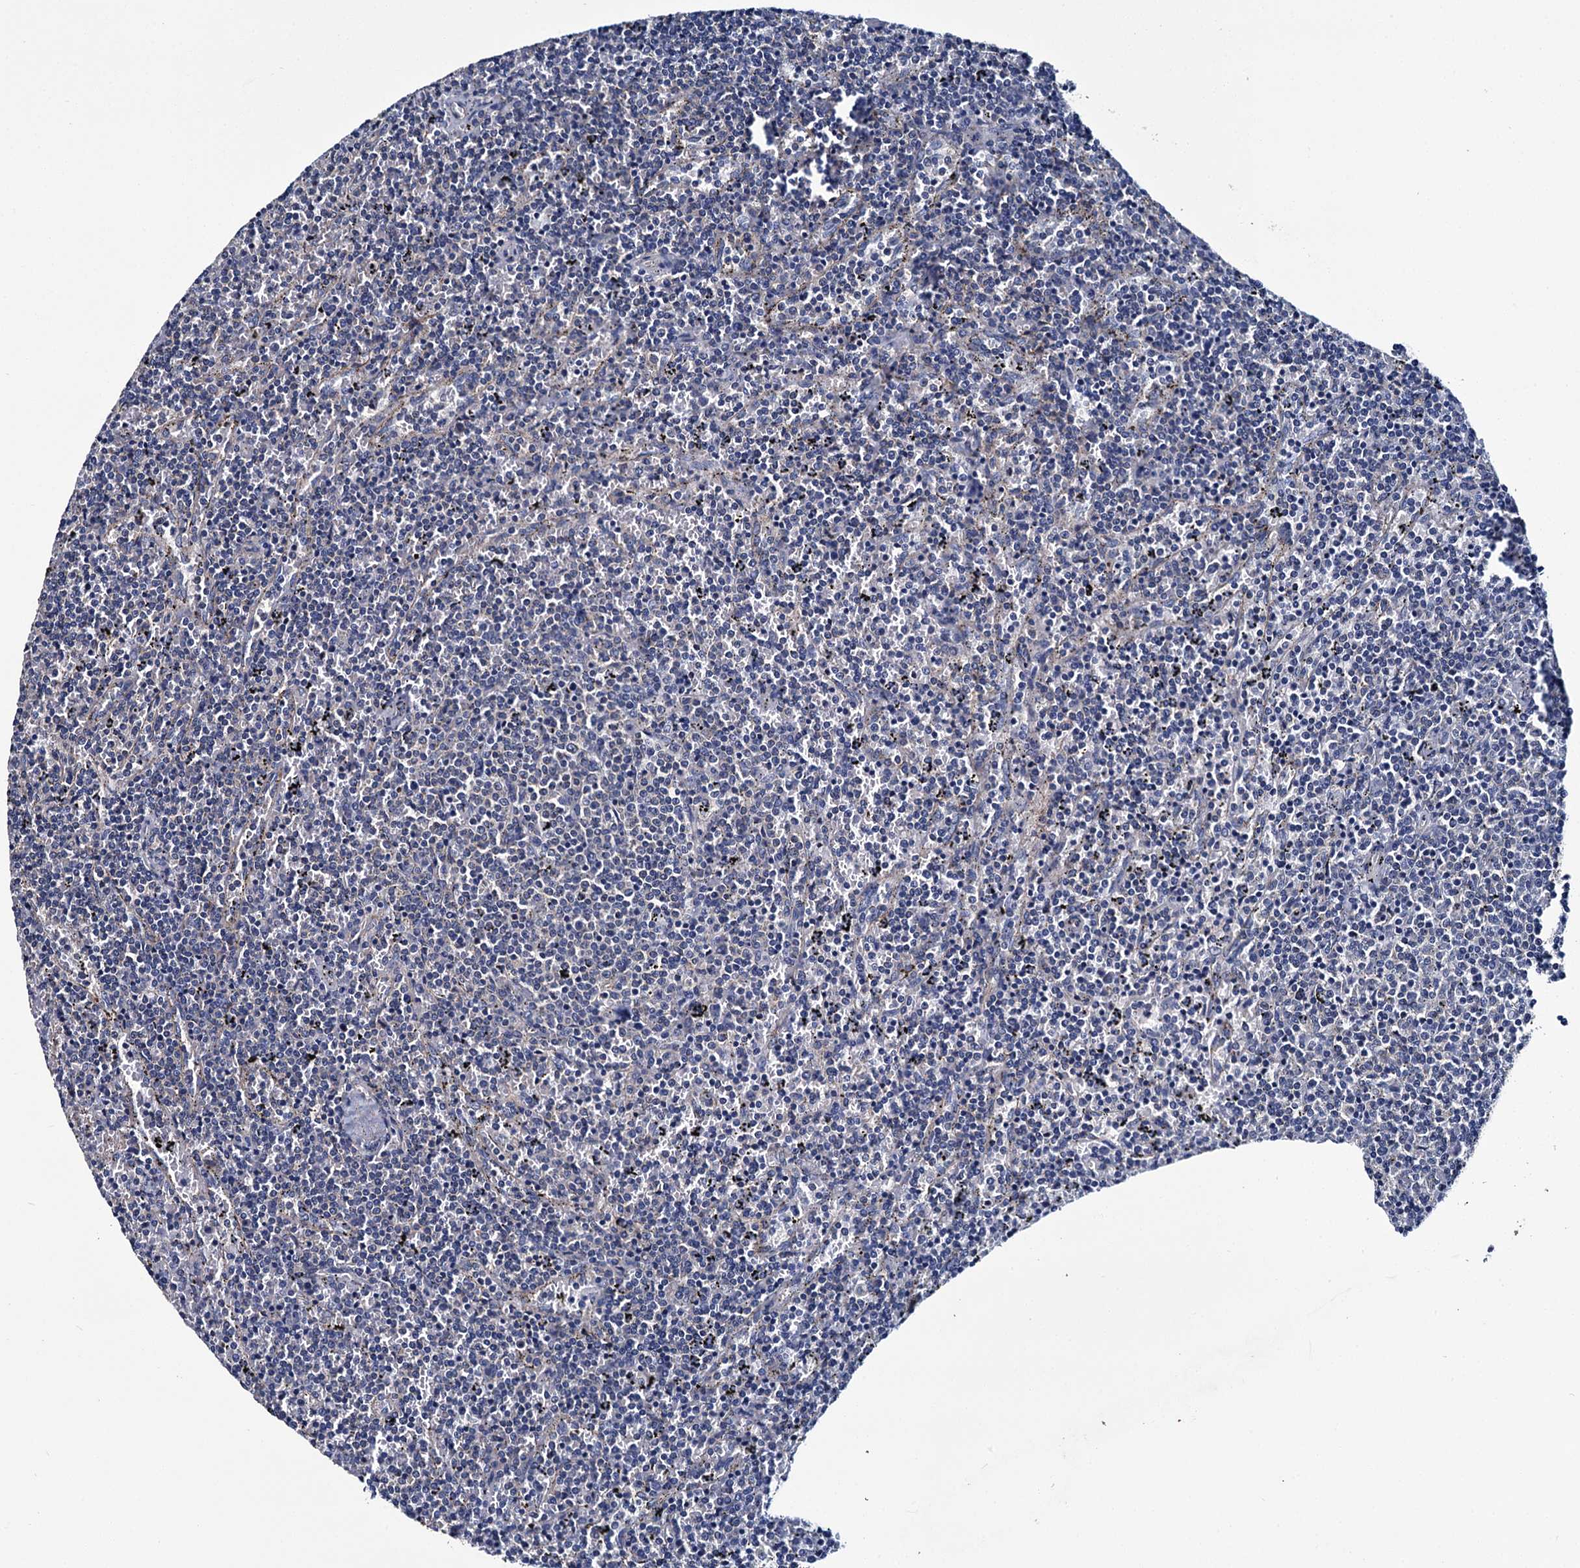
{"staining": {"intensity": "negative", "quantity": "none", "location": "none"}, "tissue": "lymphoma", "cell_type": "Tumor cells", "image_type": "cancer", "snomed": [{"axis": "morphology", "description": "Malignant lymphoma, non-Hodgkin's type, Low grade"}, {"axis": "topography", "description": "Spleen"}], "caption": "This is a image of immunohistochemistry staining of lymphoma, which shows no staining in tumor cells.", "gene": "CEP295", "patient": {"sex": "female", "age": 50}}